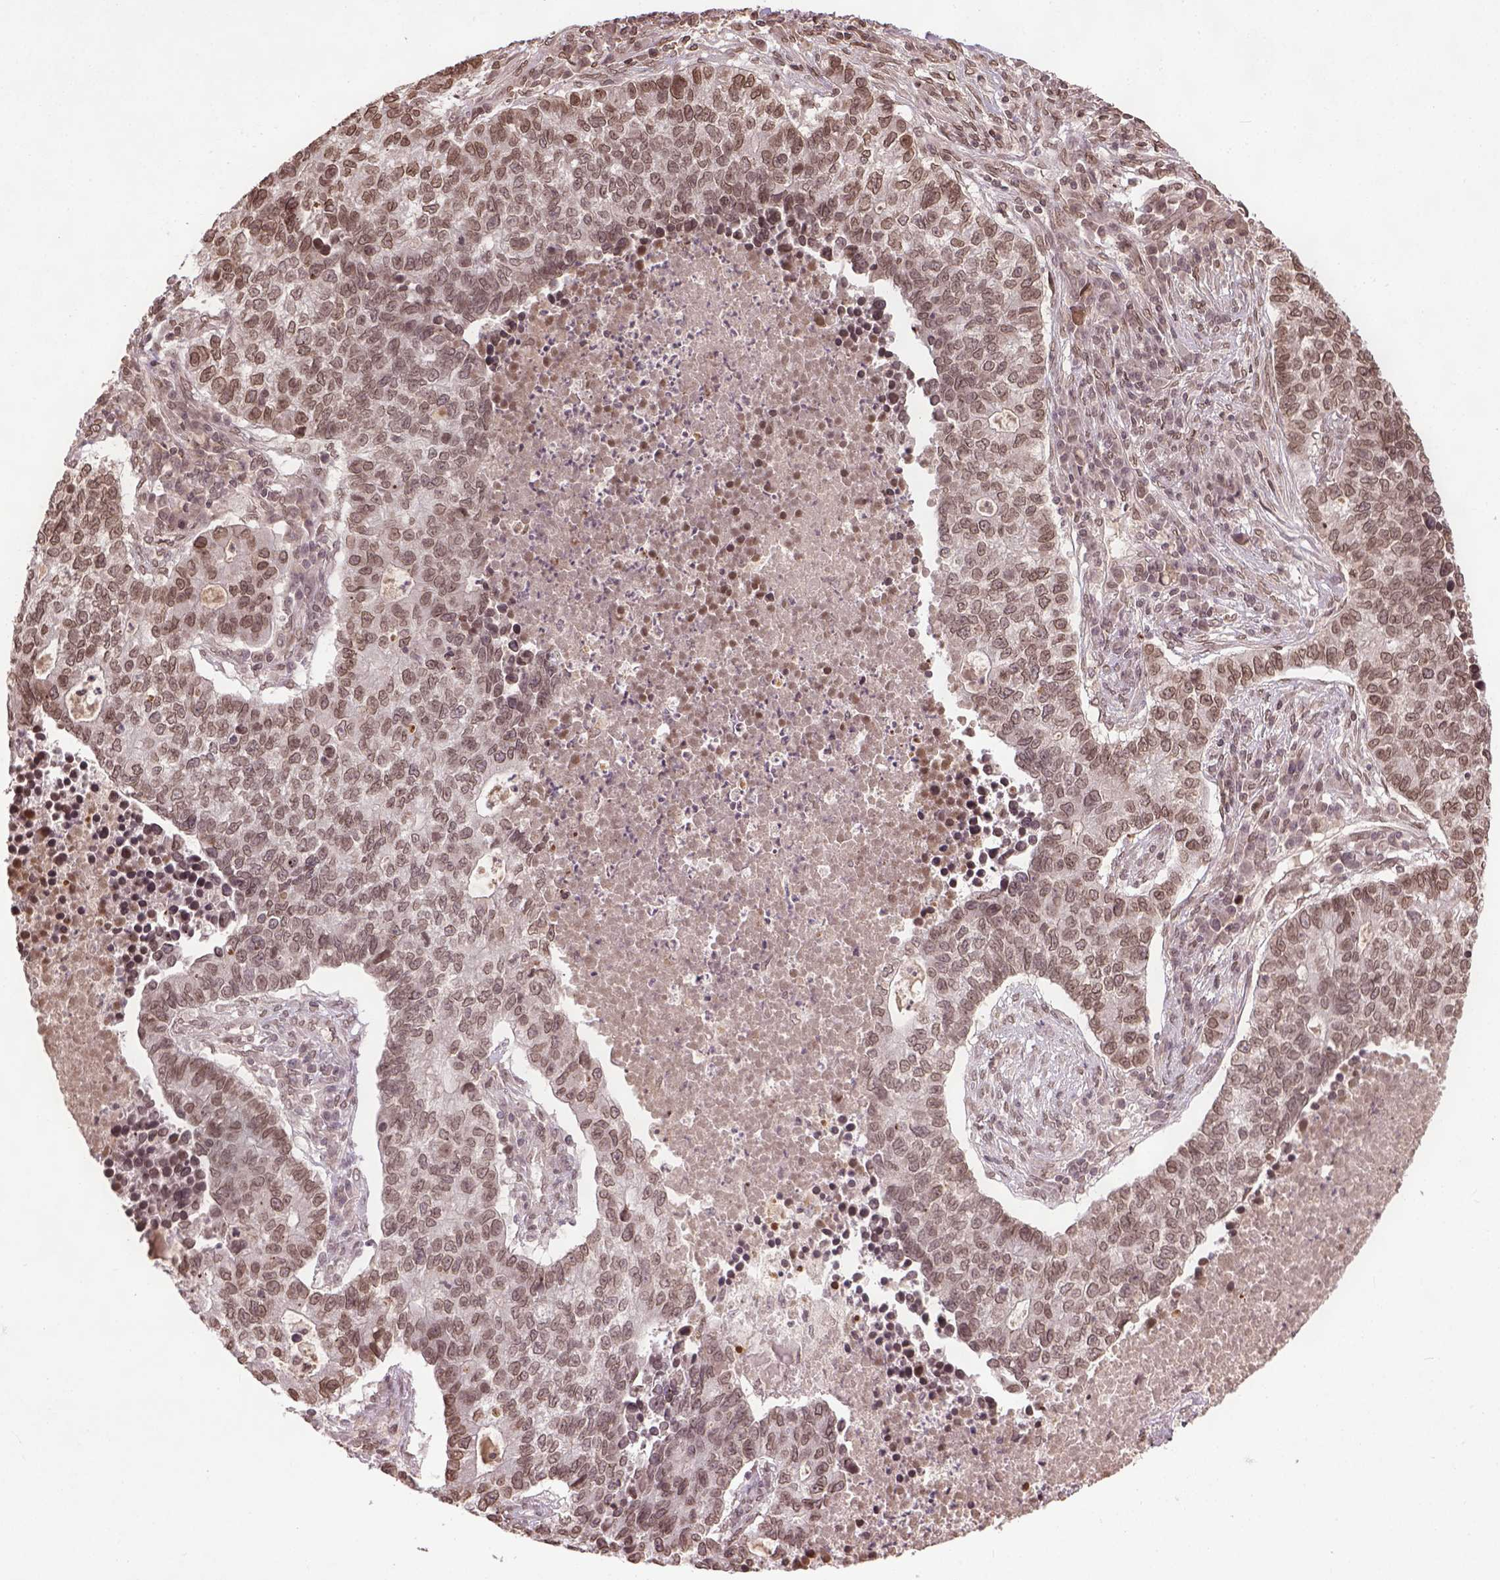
{"staining": {"intensity": "moderate", "quantity": ">75%", "location": "nuclear"}, "tissue": "lung cancer", "cell_type": "Tumor cells", "image_type": "cancer", "snomed": [{"axis": "morphology", "description": "Adenocarcinoma, NOS"}, {"axis": "topography", "description": "Lung"}], "caption": "The immunohistochemical stain labels moderate nuclear expression in tumor cells of lung cancer tissue.", "gene": "BANF1", "patient": {"sex": "male", "age": 57}}